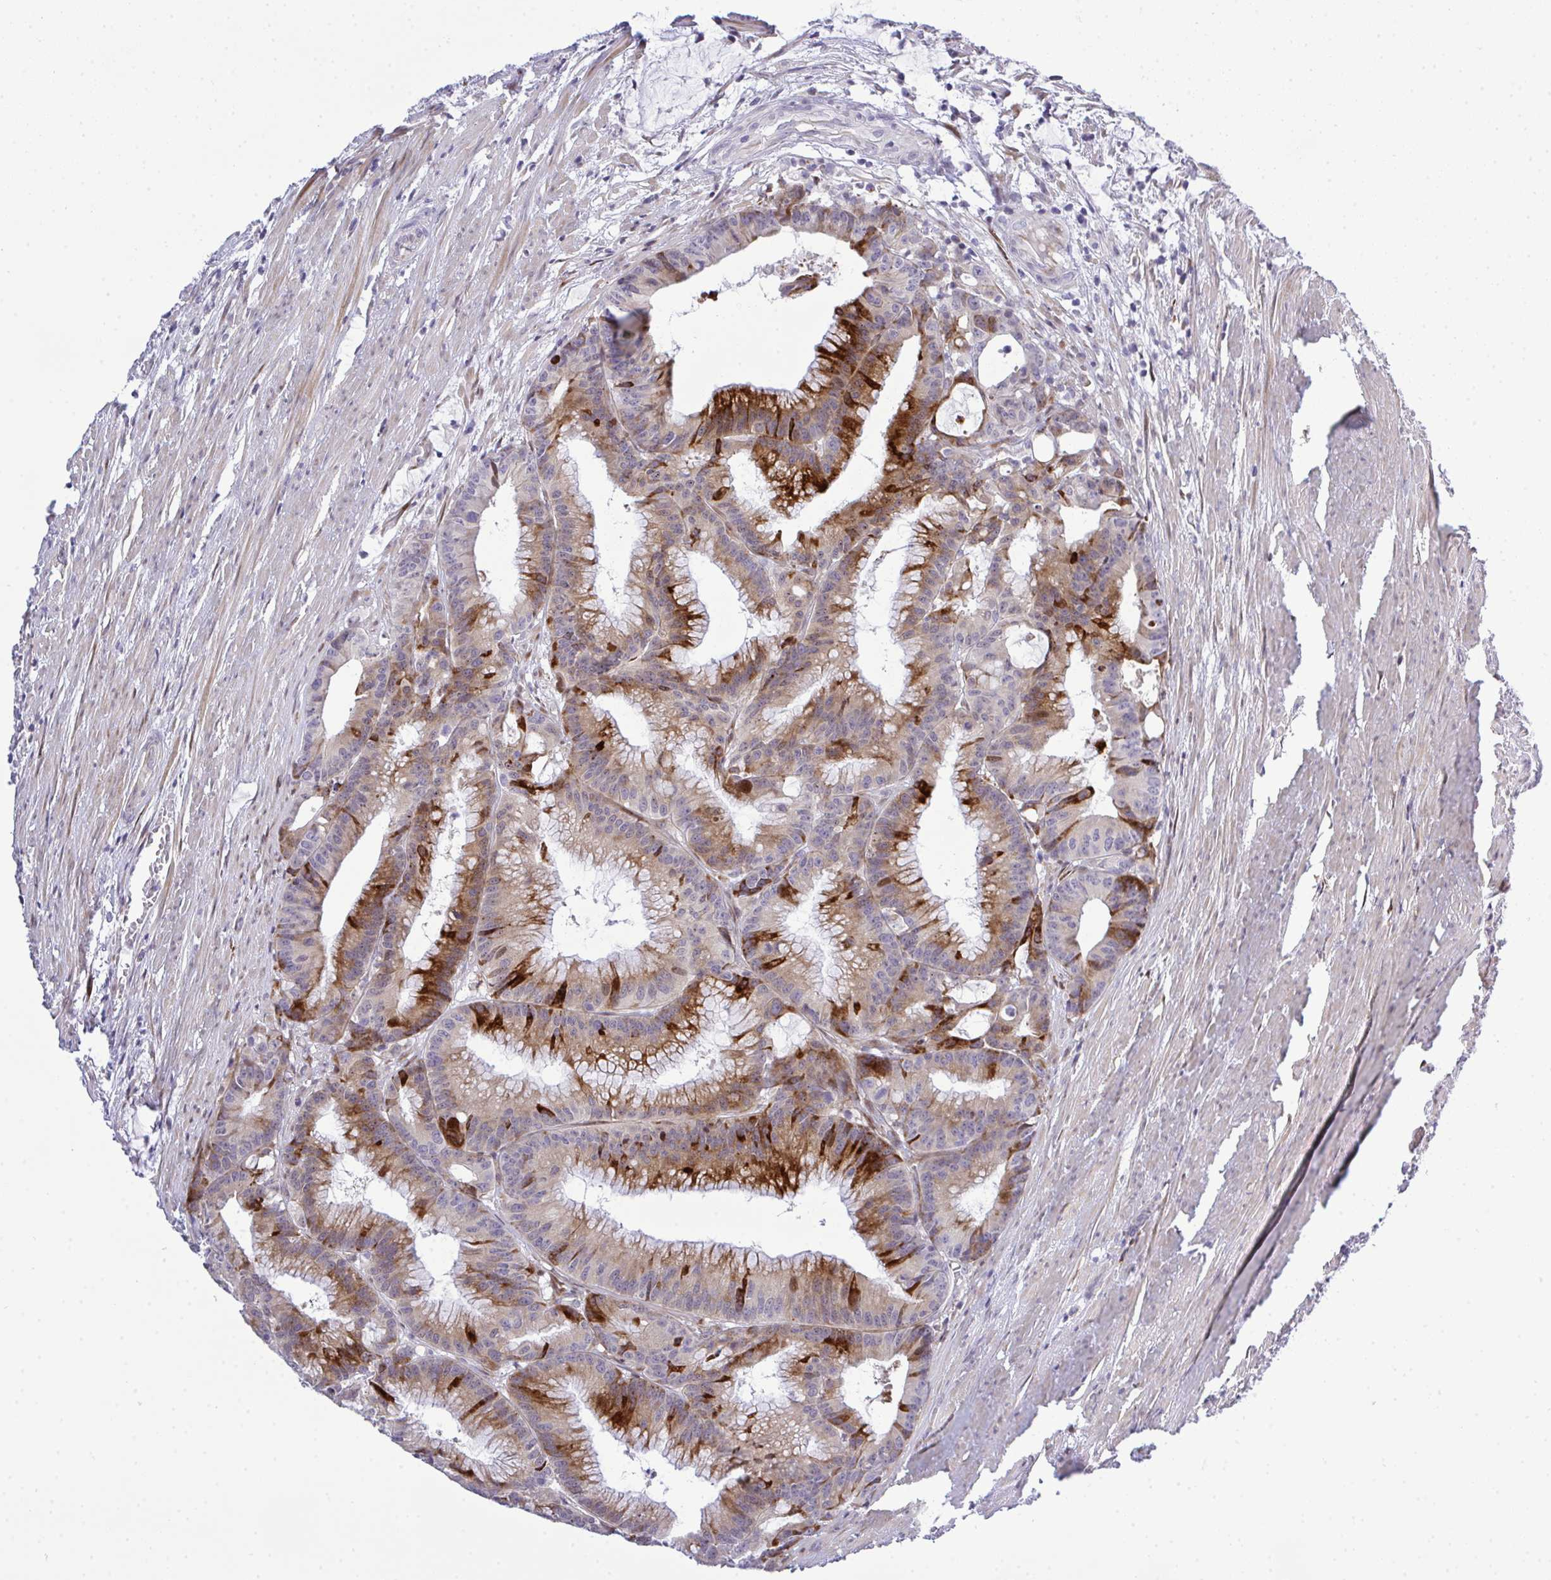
{"staining": {"intensity": "strong", "quantity": "25%-75%", "location": "cytoplasmic/membranous,nuclear"}, "tissue": "colorectal cancer", "cell_type": "Tumor cells", "image_type": "cancer", "snomed": [{"axis": "morphology", "description": "Adenocarcinoma, NOS"}, {"axis": "topography", "description": "Colon"}], "caption": "An image of colorectal cancer (adenocarcinoma) stained for a protein exhibits strong cytoplasmic/membranous and nuclear brown staining in tumor cells.", "gene": "CASTOR2", "patient": {"sex": "female", "age": 78}}